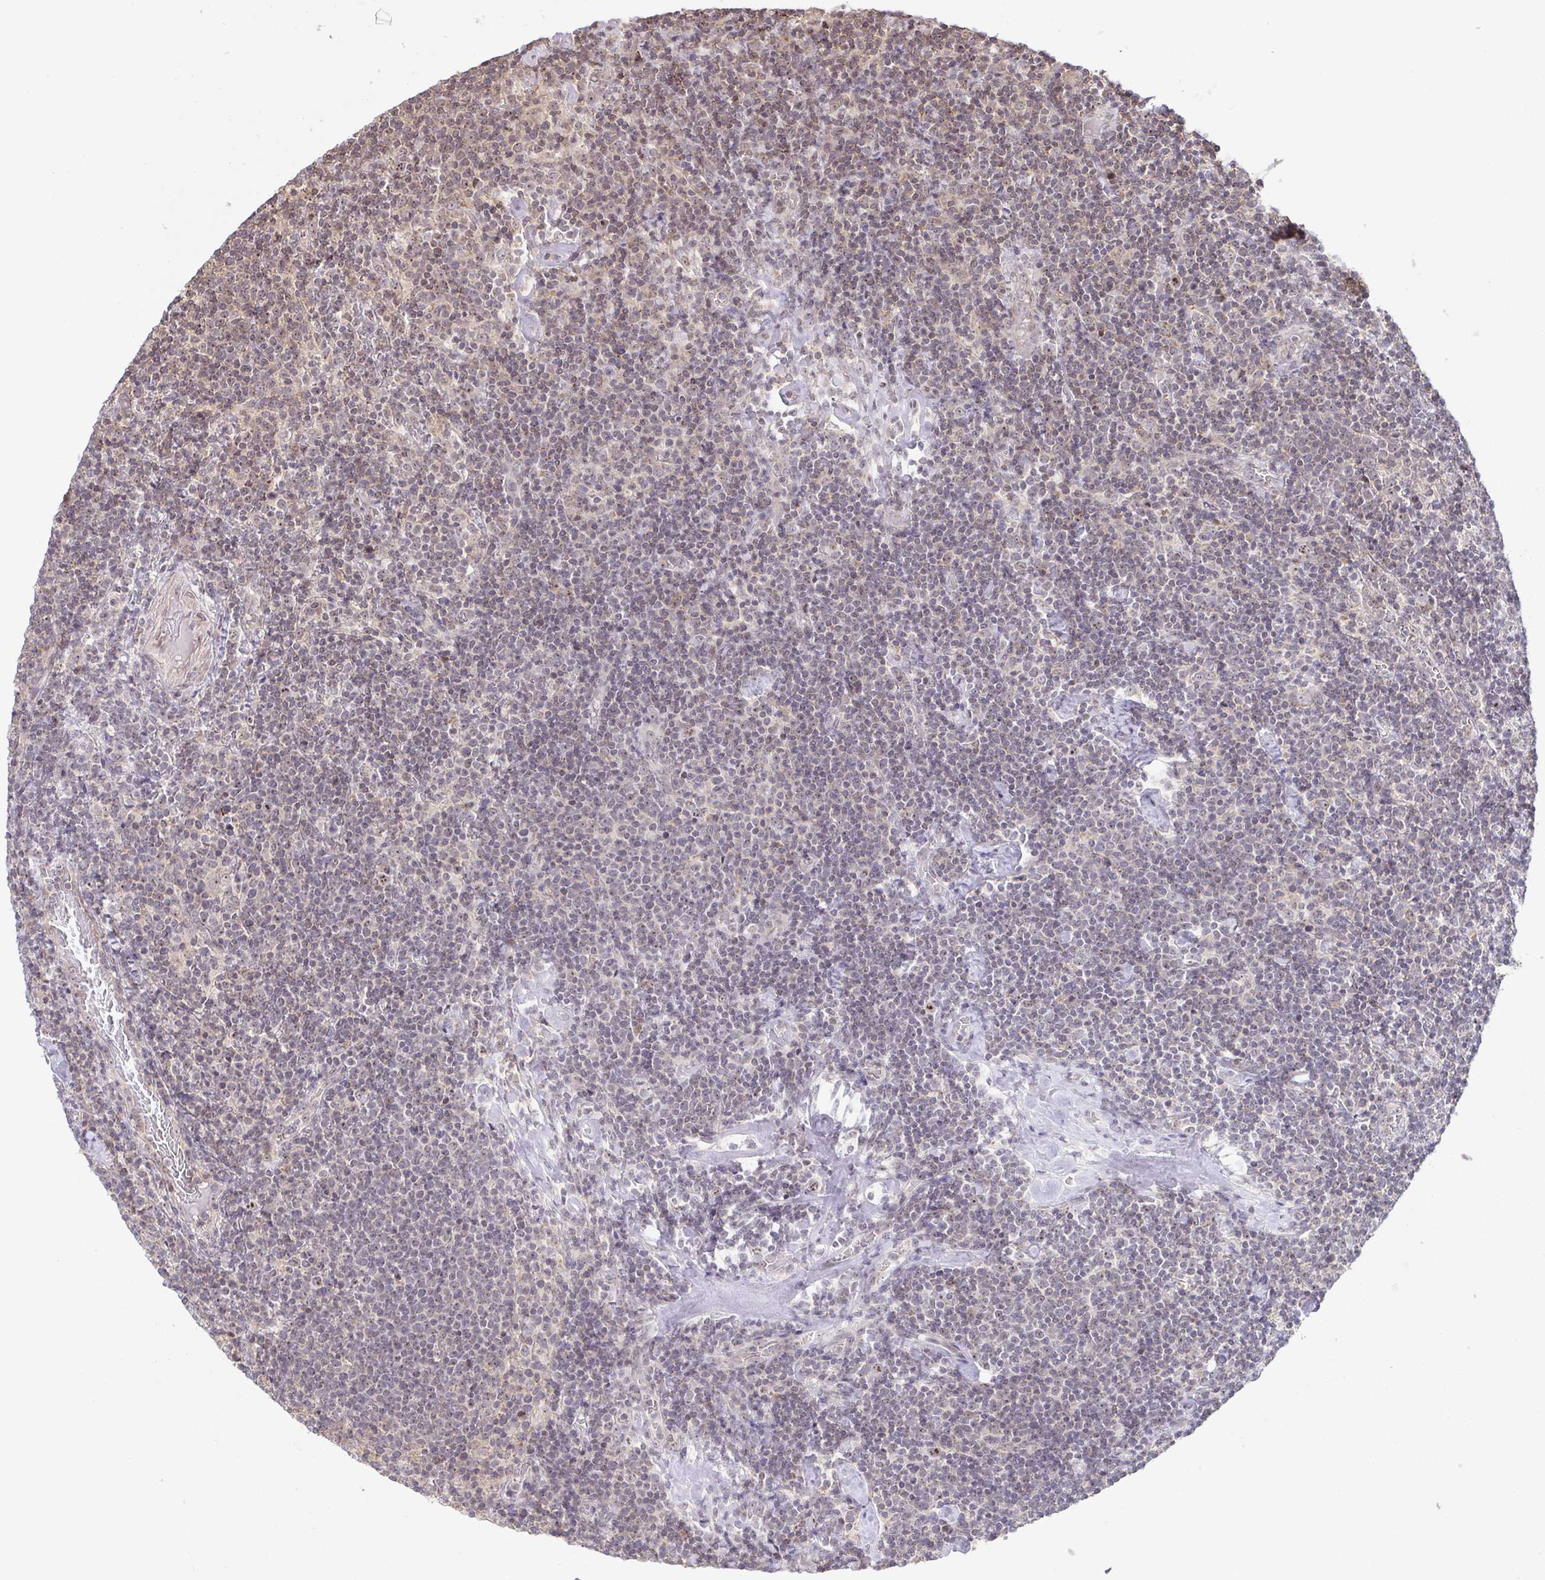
{"staining": {"intensity": "weak", "quantity": "<25%", "location": "nuclear"}, "tissue": "lymphoma", "cell_type": "Tumor cells", "image_type": "cancer", "snomed": [{"axis": "morphology", "description": "Malignant lymphoma, non-Hodgkin's type, High grade"}, {"axis": "topography", "description": "Lymph node"}], "caption": "Malignant lymphoma, non-Hodgkin's type (high-grade) was stained to show a protein in brown. There is no significant positivity in tumor cells. (DAB (3,3'-diaminobenzidine) immunohistochemistry (IHC) visualized using brightfield microscopy, high magnification).", "gene": "RSL24D1", "patient": {"sex": "male", "age": 61}}